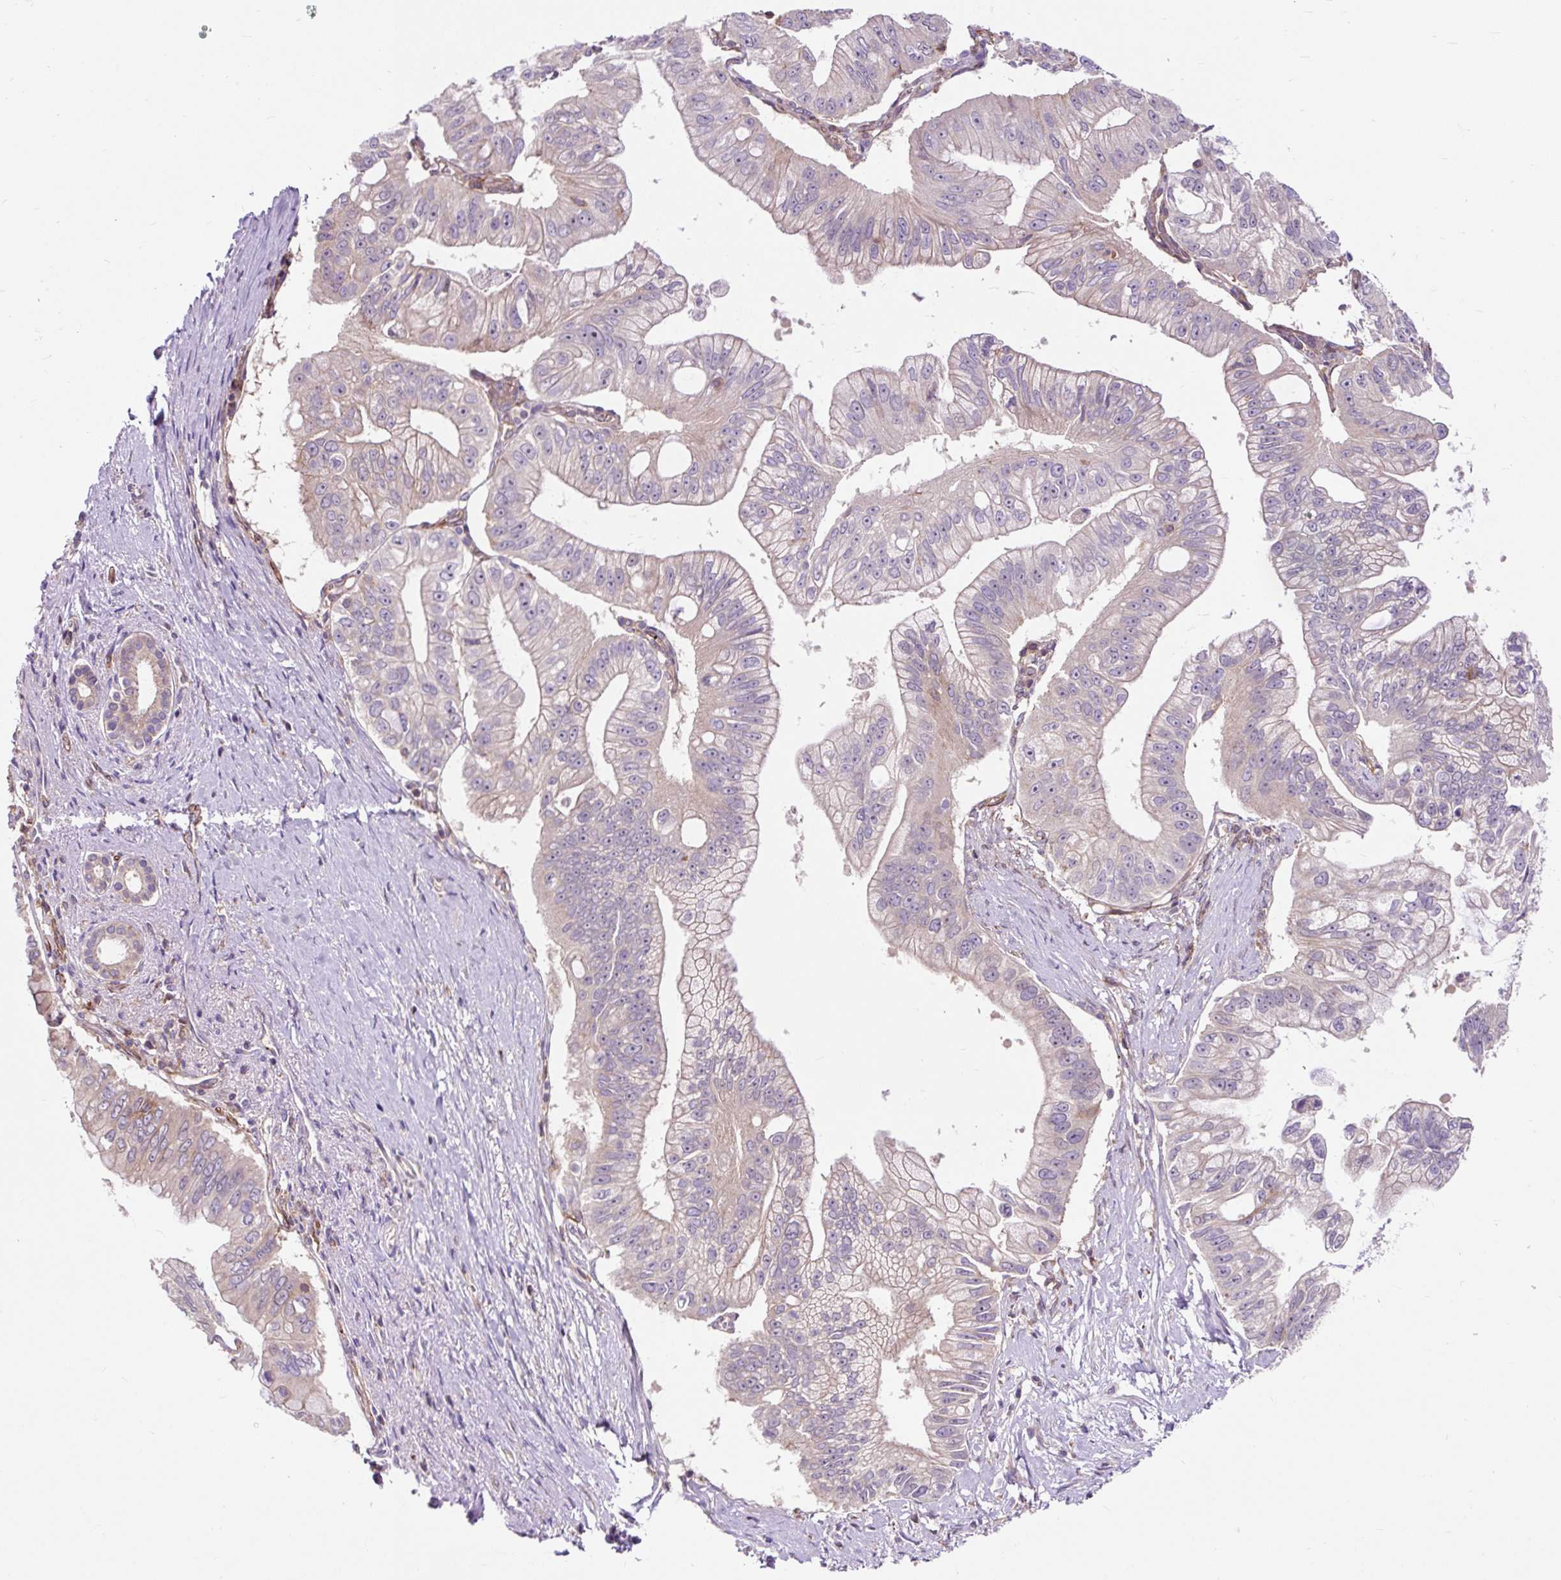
{"staining": {"intensity": "negative", "quantity": "none", "location": "none"}, "tissue": "pancreatic cancer", "cell_type": "Tumor cells", "image_type": "cancer", "snomed": [{"axis": "morphology", "description": "Adenocarcinoma, NOS"}, {"axis": "topography", "description": "Pancreas"}], "caption": "Immunohistochemistry micrograph of neoplastic tissue: pancreatic cancer (adenocarcinoma) stained with DAB (3,3'-diaminobenzidine) displays no significant protein expression in tumor cells.", "gene": "PCDHGB3", "patient": {"sex": "male", "age": 70}}